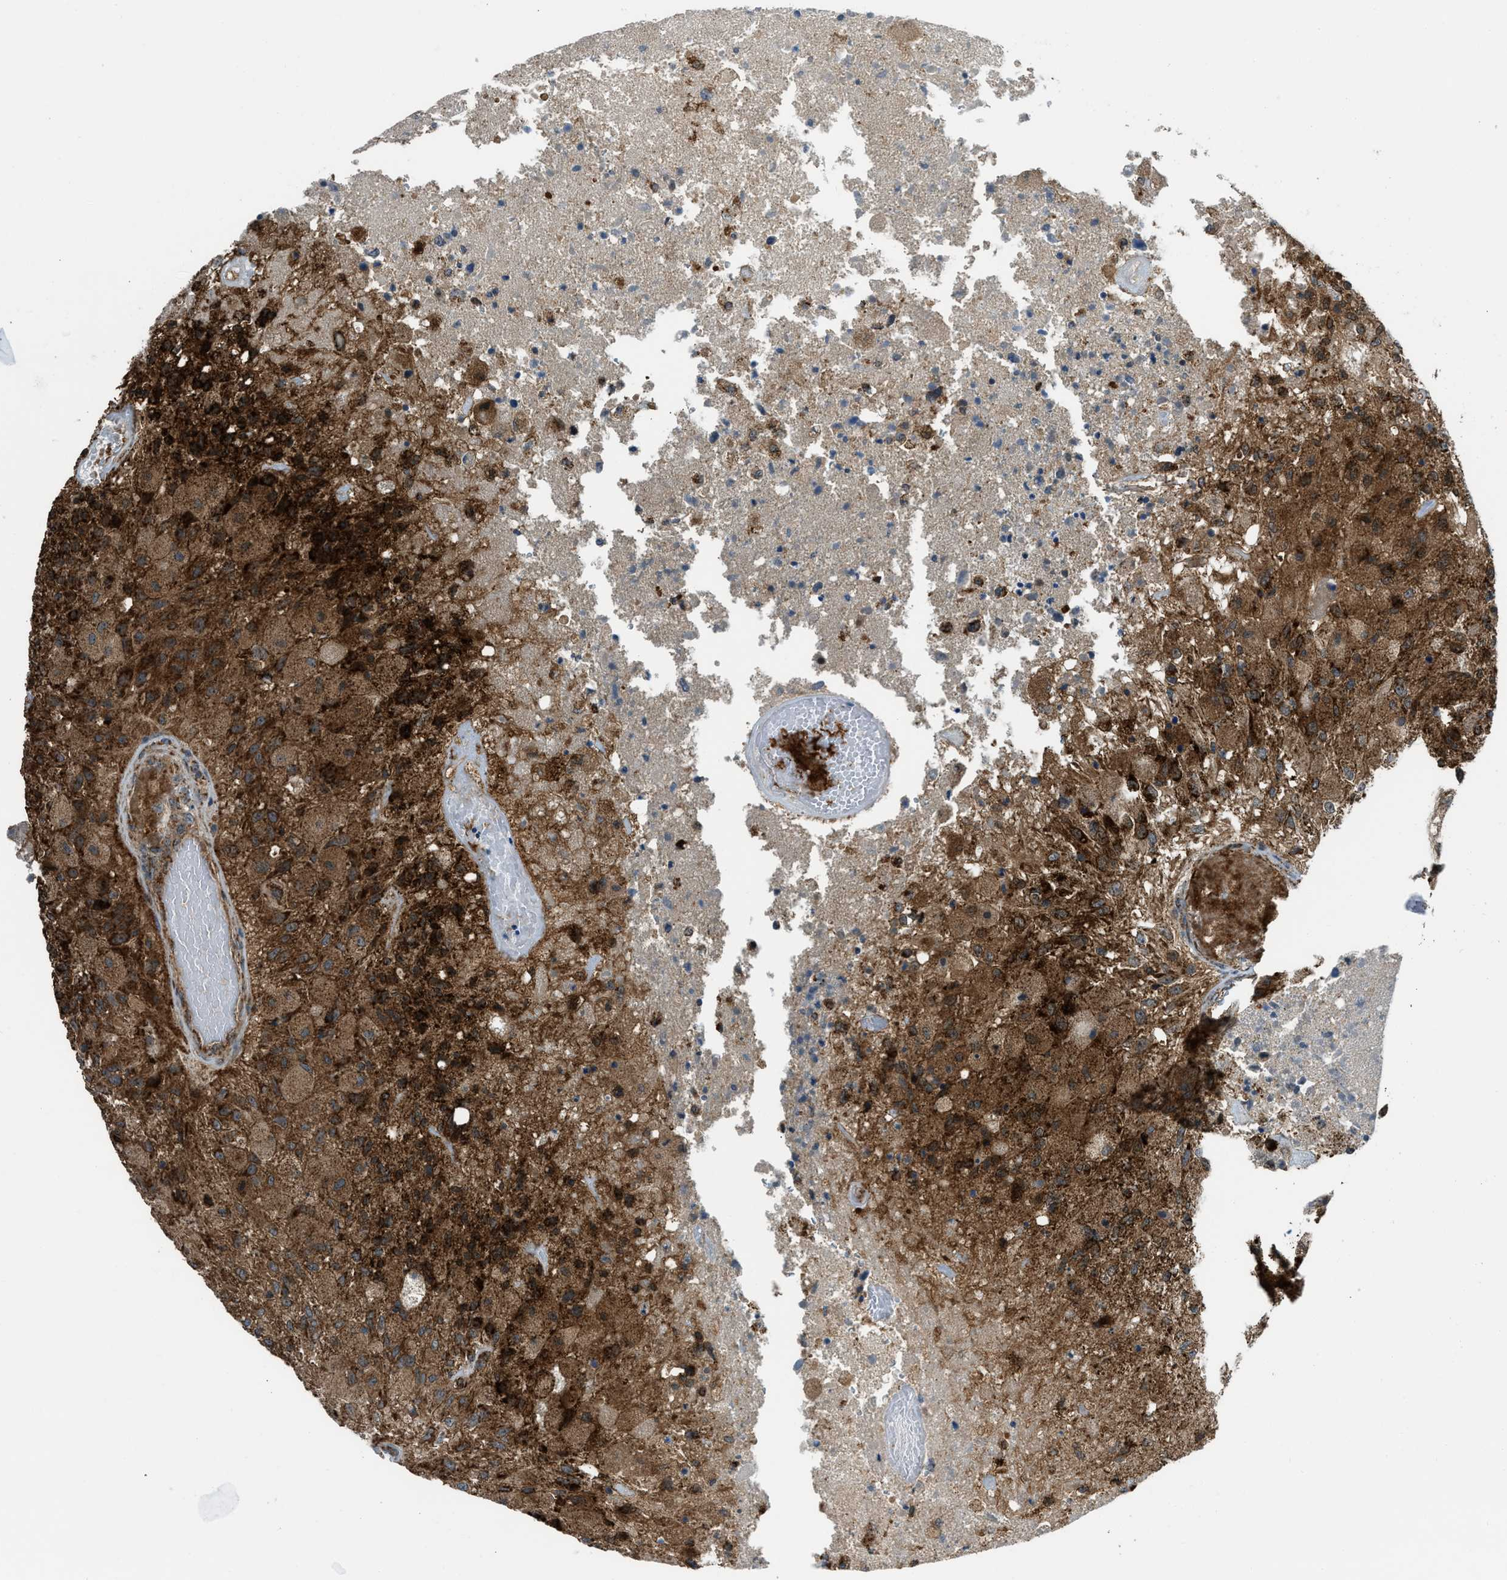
{"staining": {"intensity": "strong", "quantity": ">75%", "location": "cytoplasmic/membranous"}, "tissue": "glioma", "cell_type": "Tumor cells", "image_type": "cancer", "snomed": [{"axis": "morphology", "description": "Normal tissue, NOS"}, {"axis": "morphology", "description": "Glioma, malignant, High grade"}, {"axis": "topography", "description": "Cerebral cortex"}], "caption": "A histopathology image showing strong cytoplasmic/membranous expression in approximately >75% of tumor cells in malignant glioma (high-grade), as visualized by brown immunohistochemical staining.", "gene": "SESN2", "patient": {"sex": "male", "age": 77}}